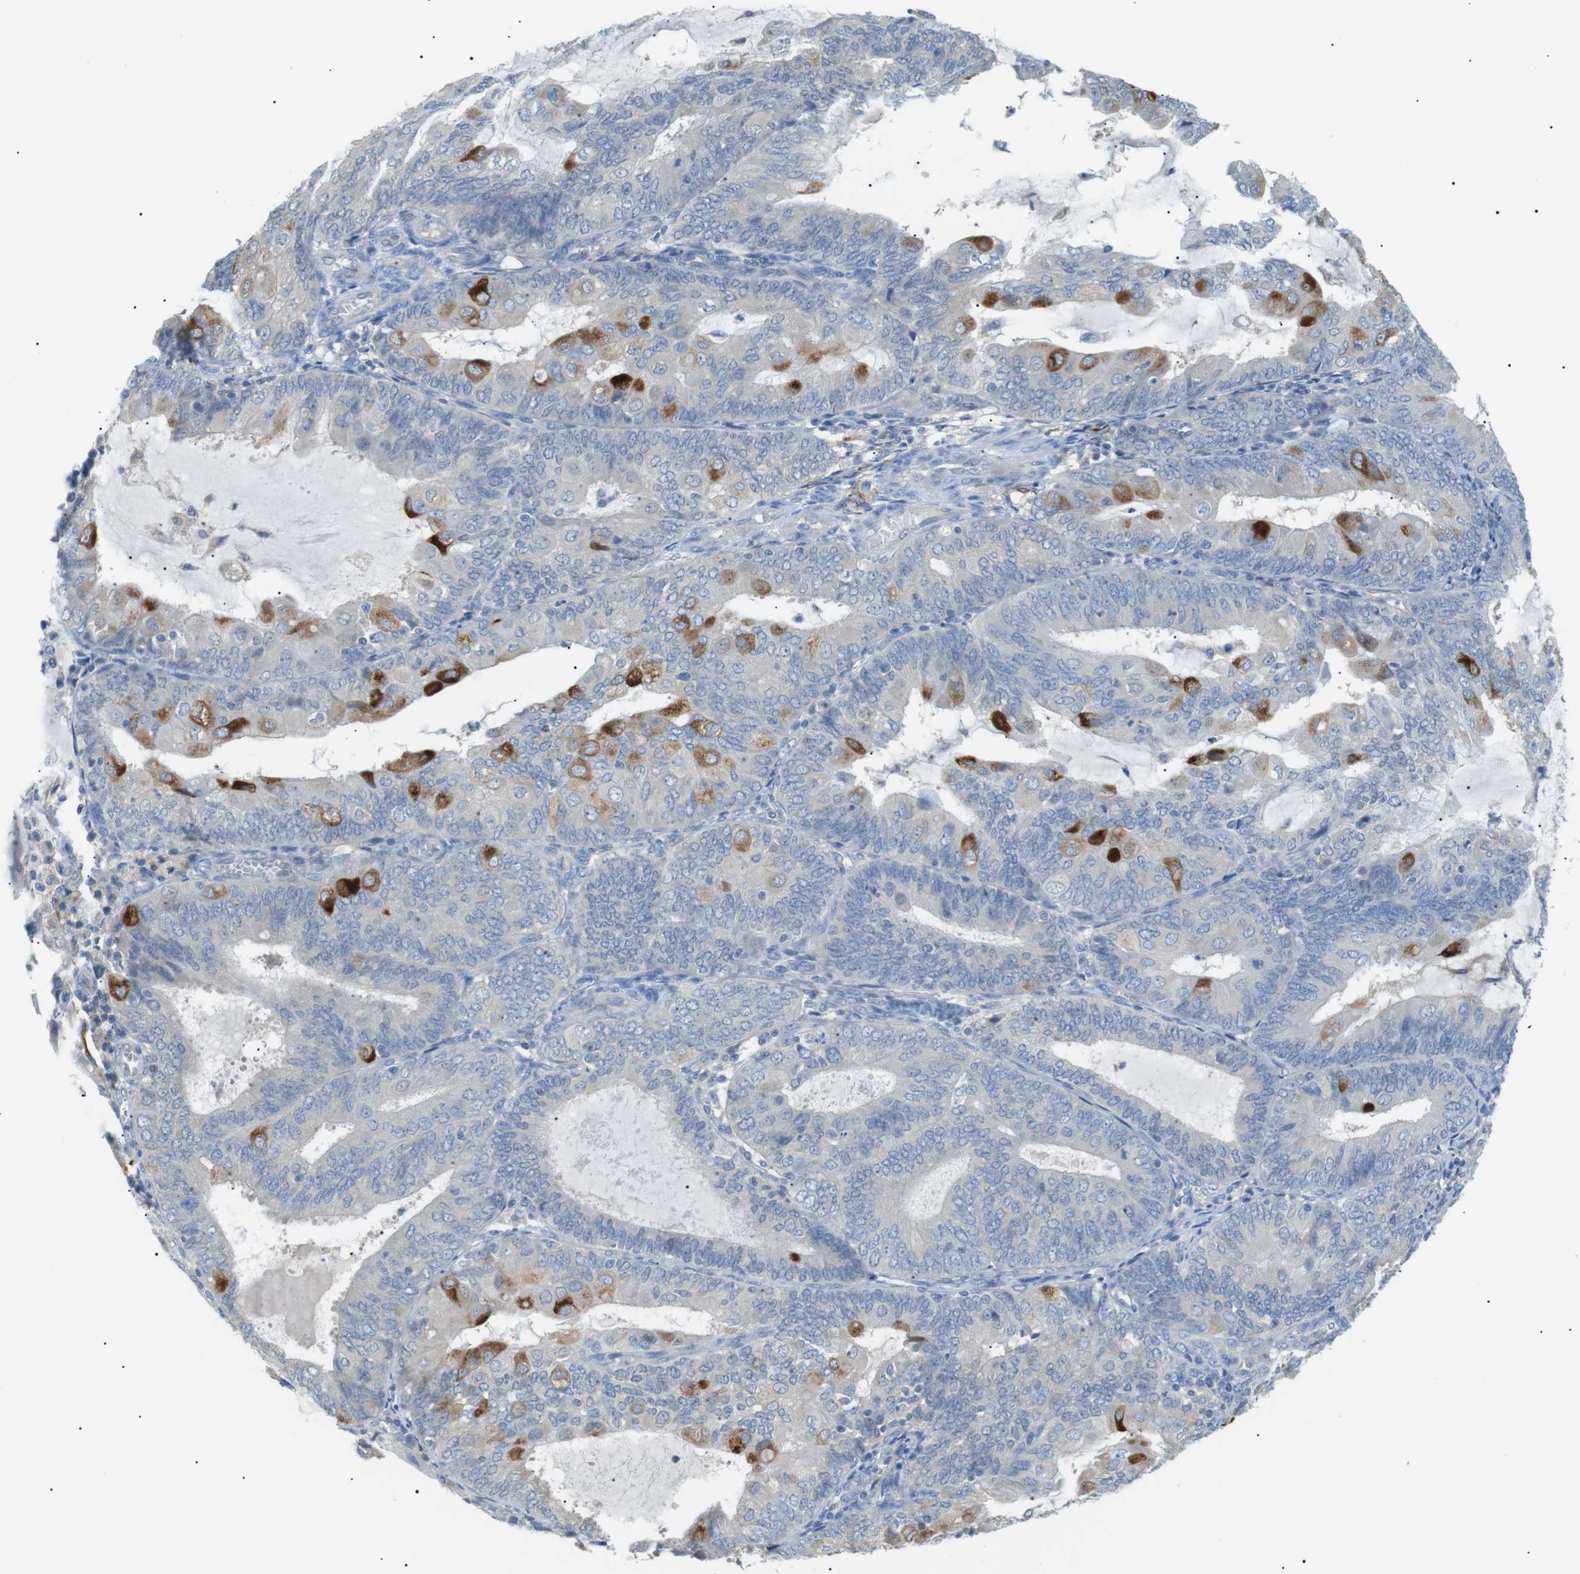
{"staining": {"intensity": "moderate", "quantity": "<25%", "location": "cytoplasmic/membranous"}, "tissue": "endometrial cancer", "cell_type": "Tumor cells", "image_type": "cancer", "snomed": [{"axis": "morphology", "description": "Adenocarcinoma, NOS"}, {"axis": "topography", "description": "Endometrium"}], "caption": "Protein expression analysis of endometrial adenocarcinoma shows moderate cytoplasmic/membranous expression in about <25% of tumor cells.", "gene": "CDH26", "patient": {"sex": "female", "age": 81}}